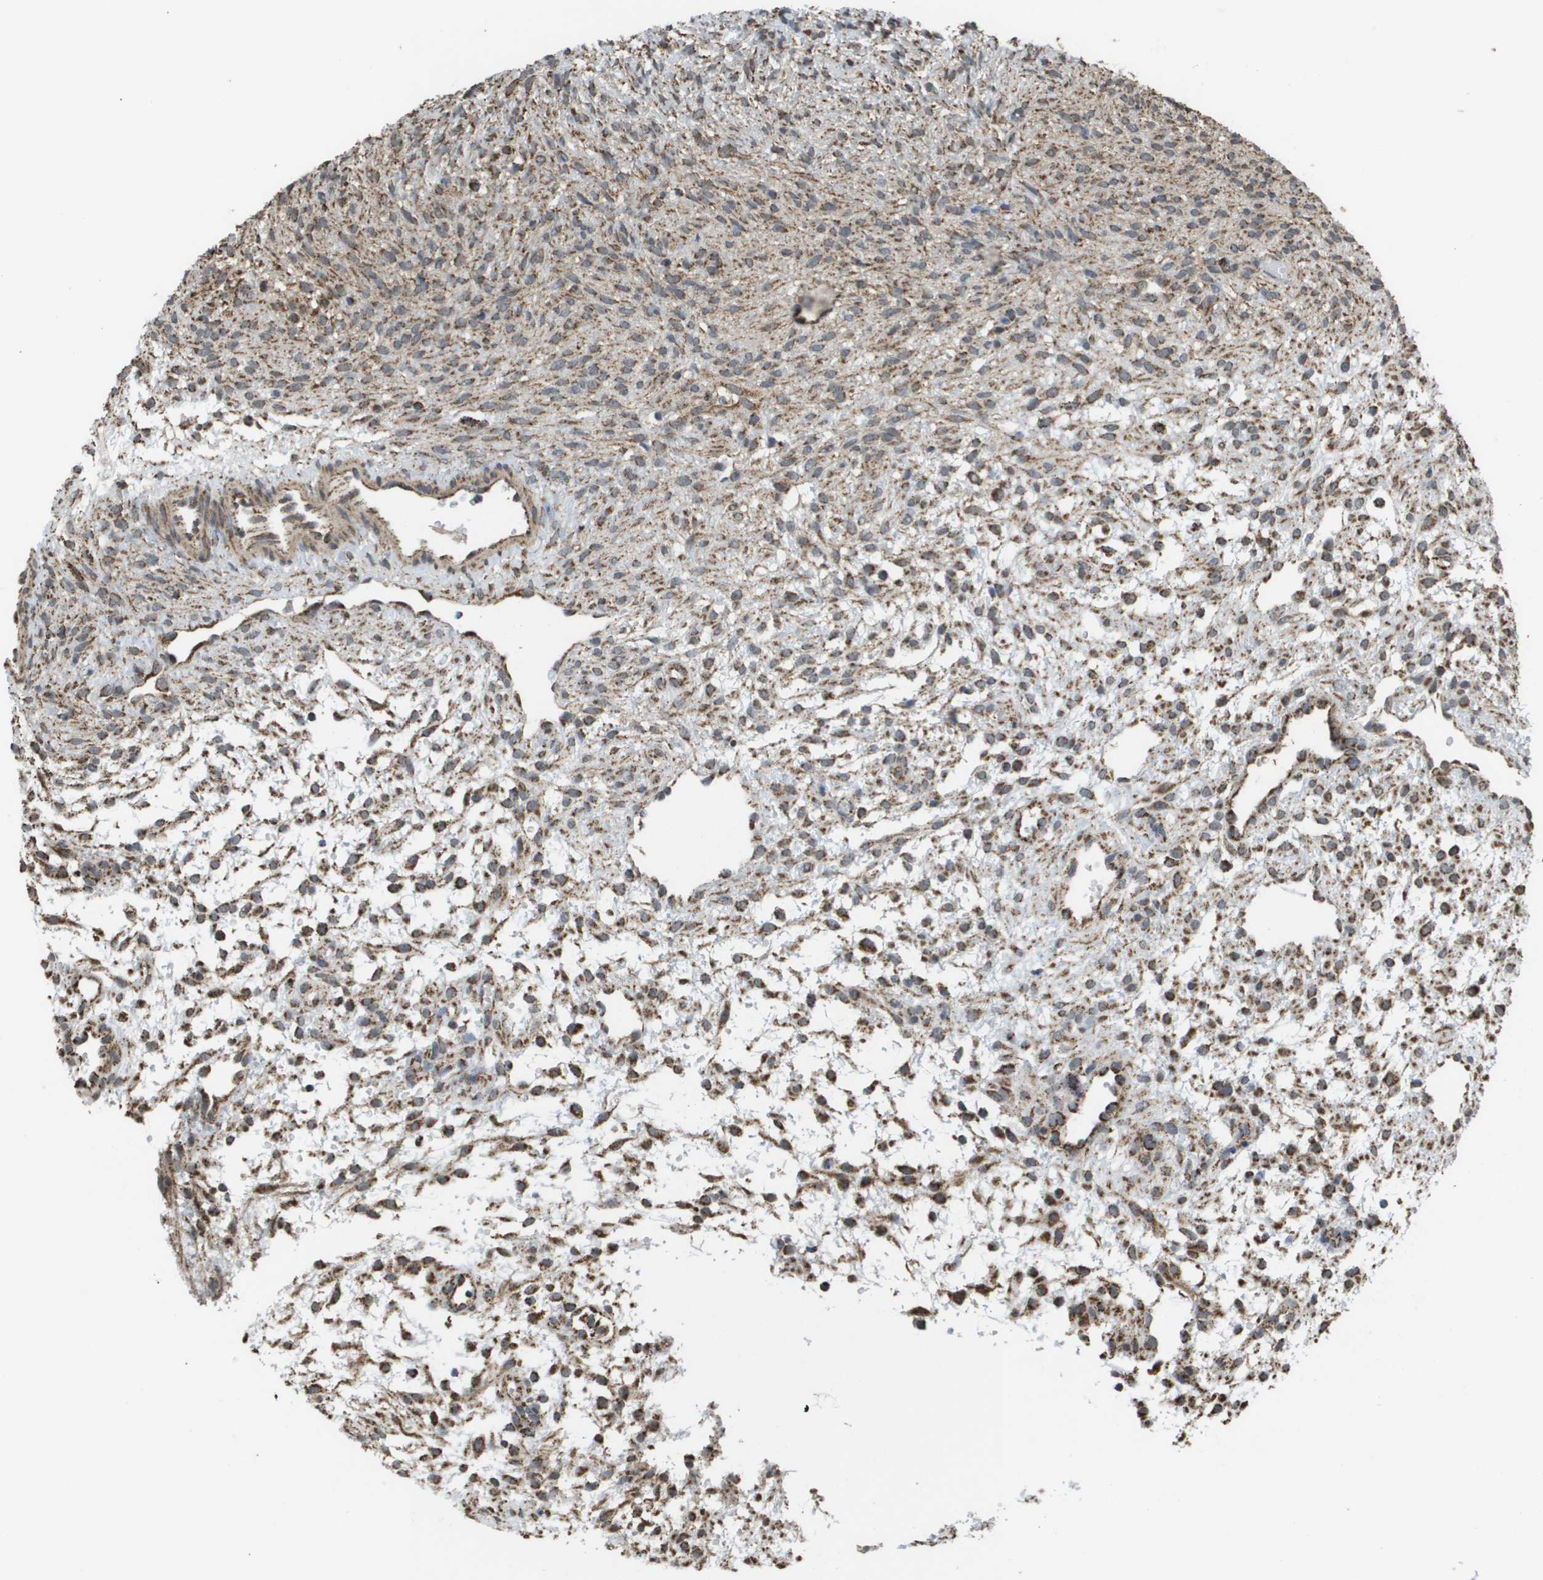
{"staining": {"intensity": "moderate", "quantity": ">75%", "location": "cytoplasmic/membranous"}, "tissue": "ovary", "cell_type": "Ovarian stroma cells", "image_type": "normal", "snomed": [{"axis": "morphology", "description": "Normal tissue, NOS"}, {"axis": "morphology", "description": "Cyst, NOS"}, {"axis": "topography", "description": "Ovary"}], "caption": "Immunohistochemical staining of normal human ovary reveals medium levels of moderate cytoplasmic/membranous positivity in about >75% of ovarian stroma cells. (IHC, brightfield microscopy, high magnification).", "gene": "HSPE1", "patient": {"sex": "female", "age": 18}}